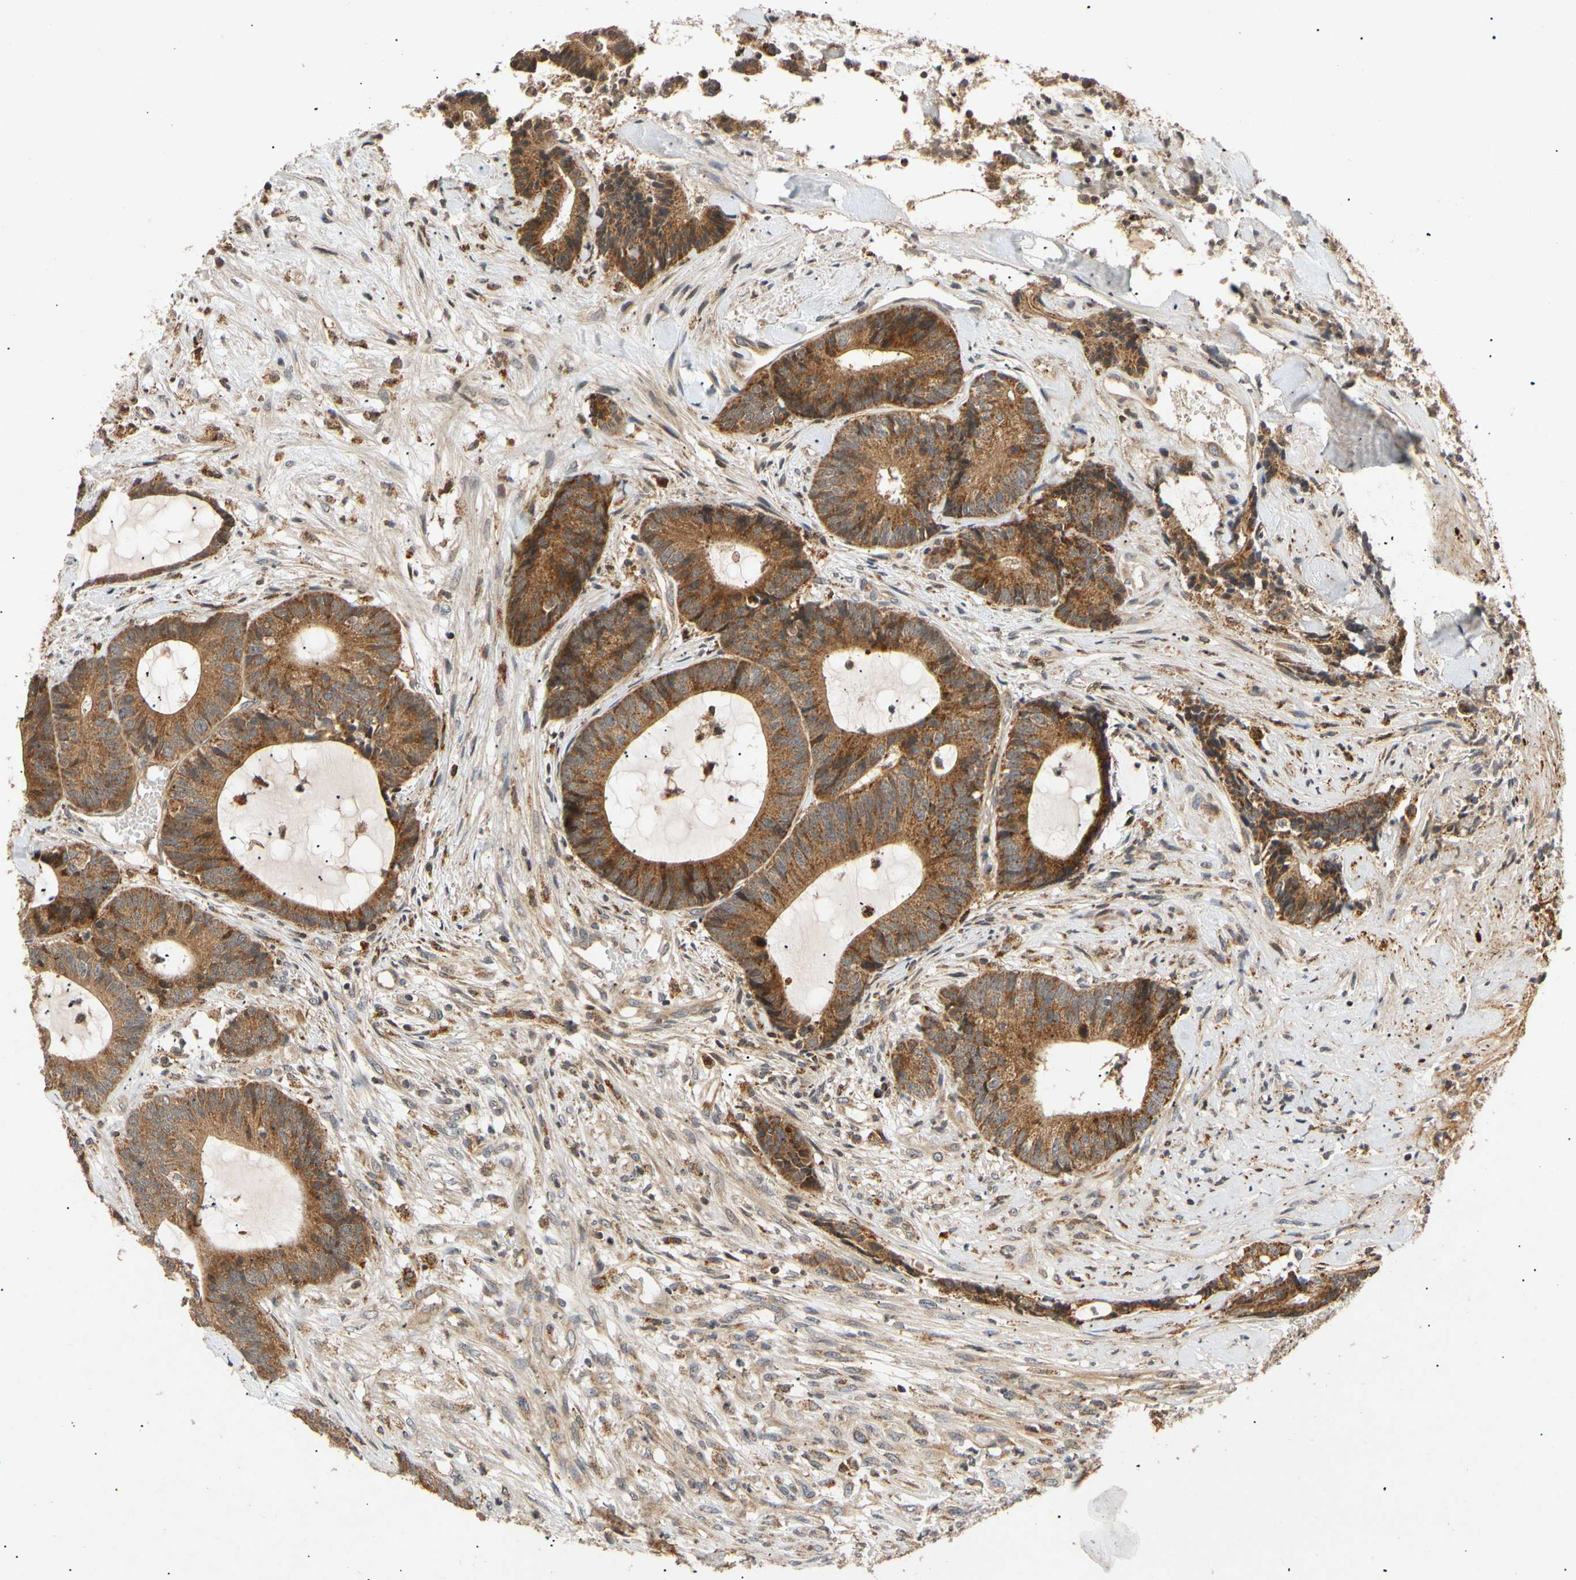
{"staining": {"intensity": "strong", "quantity": ">75%", "location": "cytoplasmic/membranous"}, "tissue": "colorectal cancer", "cell_type": "Tumor cells", "image_type": "cancer", "snomed": [{"axis": "morphology", "description": "Adenocarcinoma, NOS"}, {"axis": "topography", "description": "Colon"}], "caption": "Colorectal cancer (adenocarcinoma) stained with a protein marker demonstrates strong staining in tumor cells.", "gene": "MRPS22", "patient": {"sex": "female", "age": 84}}